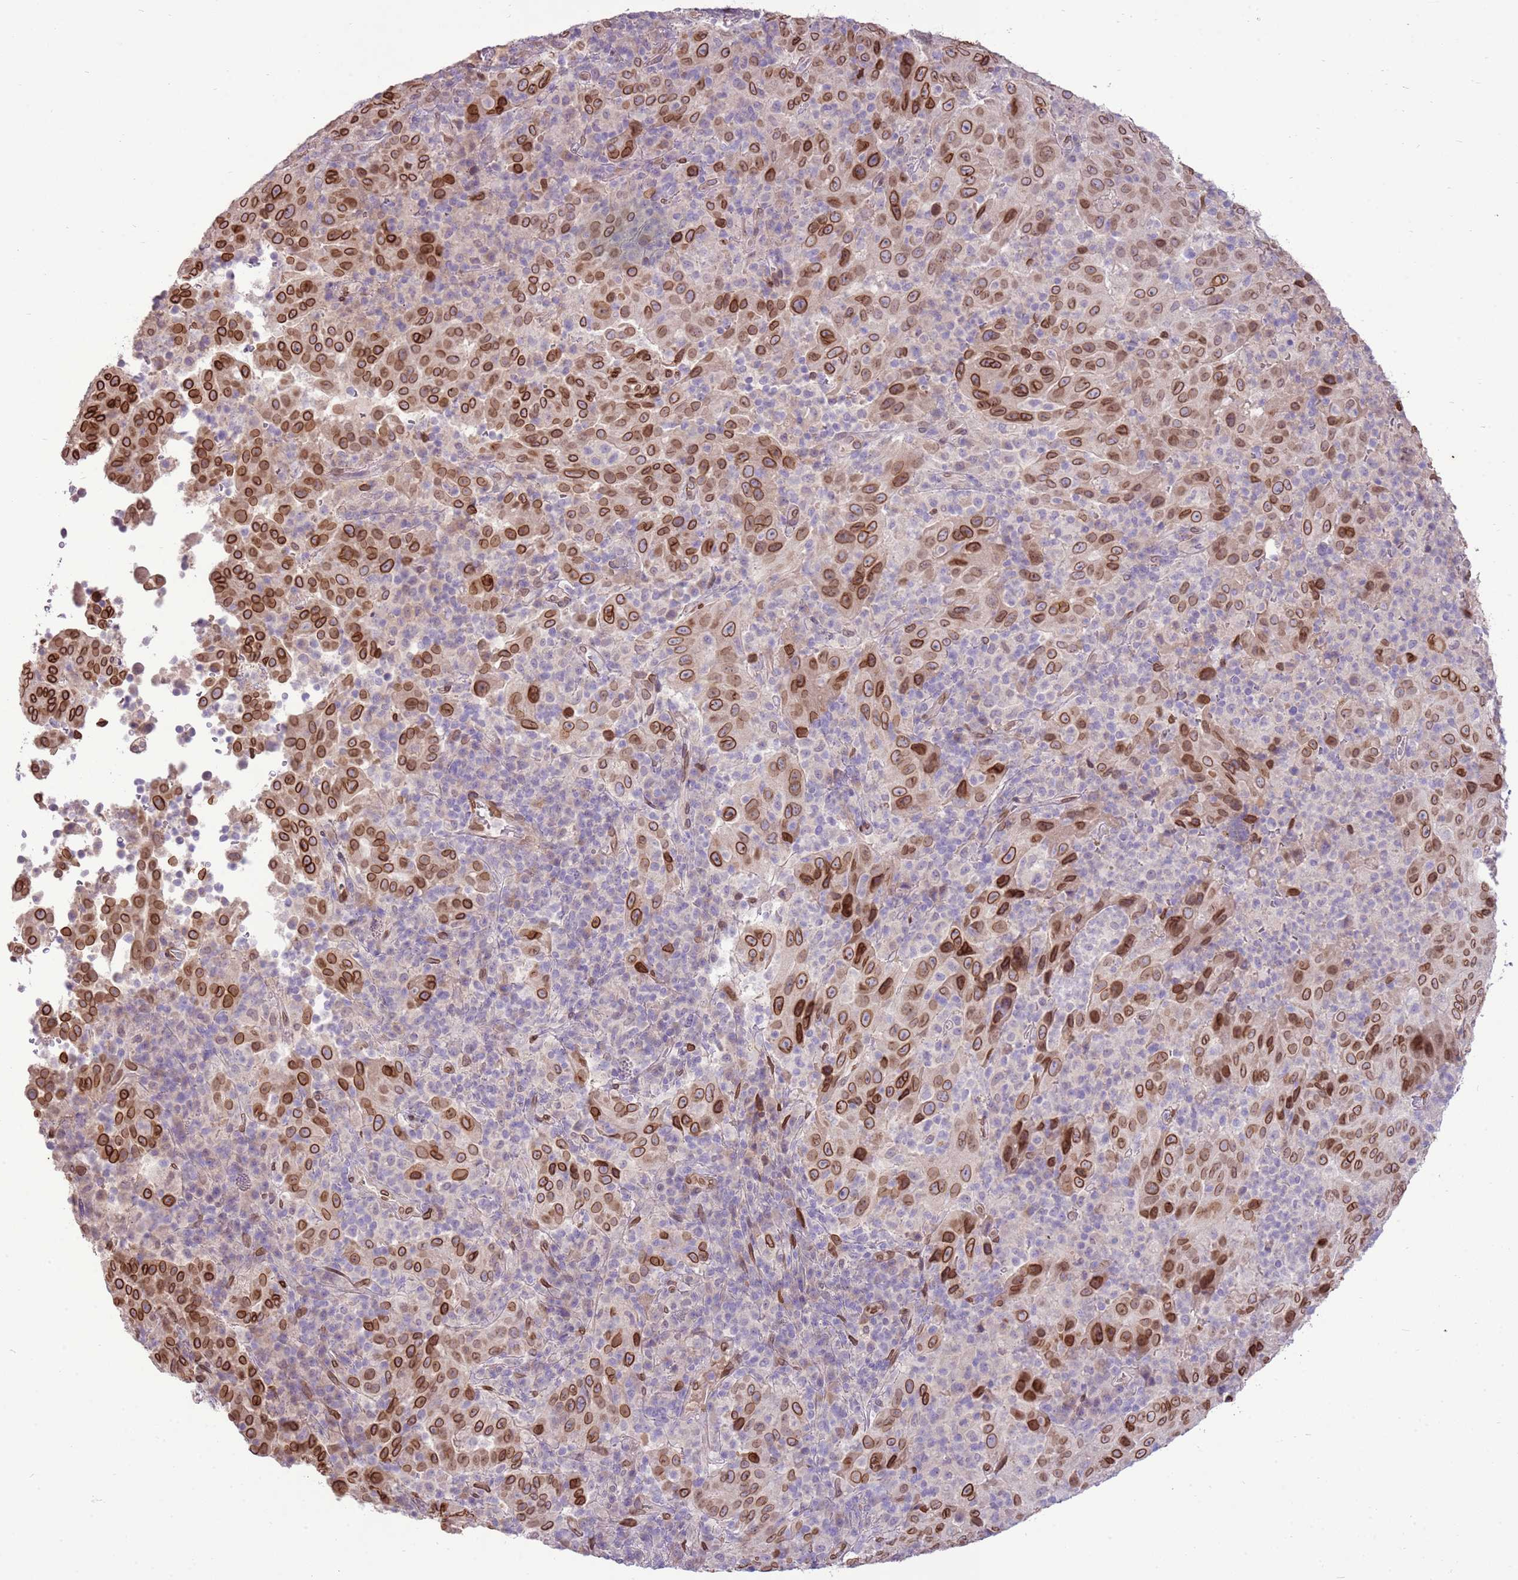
{"staining": {"intensity": "strong", "quantity": ">75%", "location": "cytoplasmic/membranous,nuclear"}, "tissue": "pancreatic cancer", "cell_type": "Tumor cells", "image_type": "cancer", "snomed": [{"axis": "morphology", "description": "Adenocarcinoma, NOS"}, {"axis": "topography", "description": "Pancreas"}], "caption": "A brown stain shows strong cytoplasmic/membranous and nuclear staining of a protein in adenocarcinoma (pancreatic) tumor cells.", "gene": "TMEM47", "patient": {"sex": "male", "age": 63}}